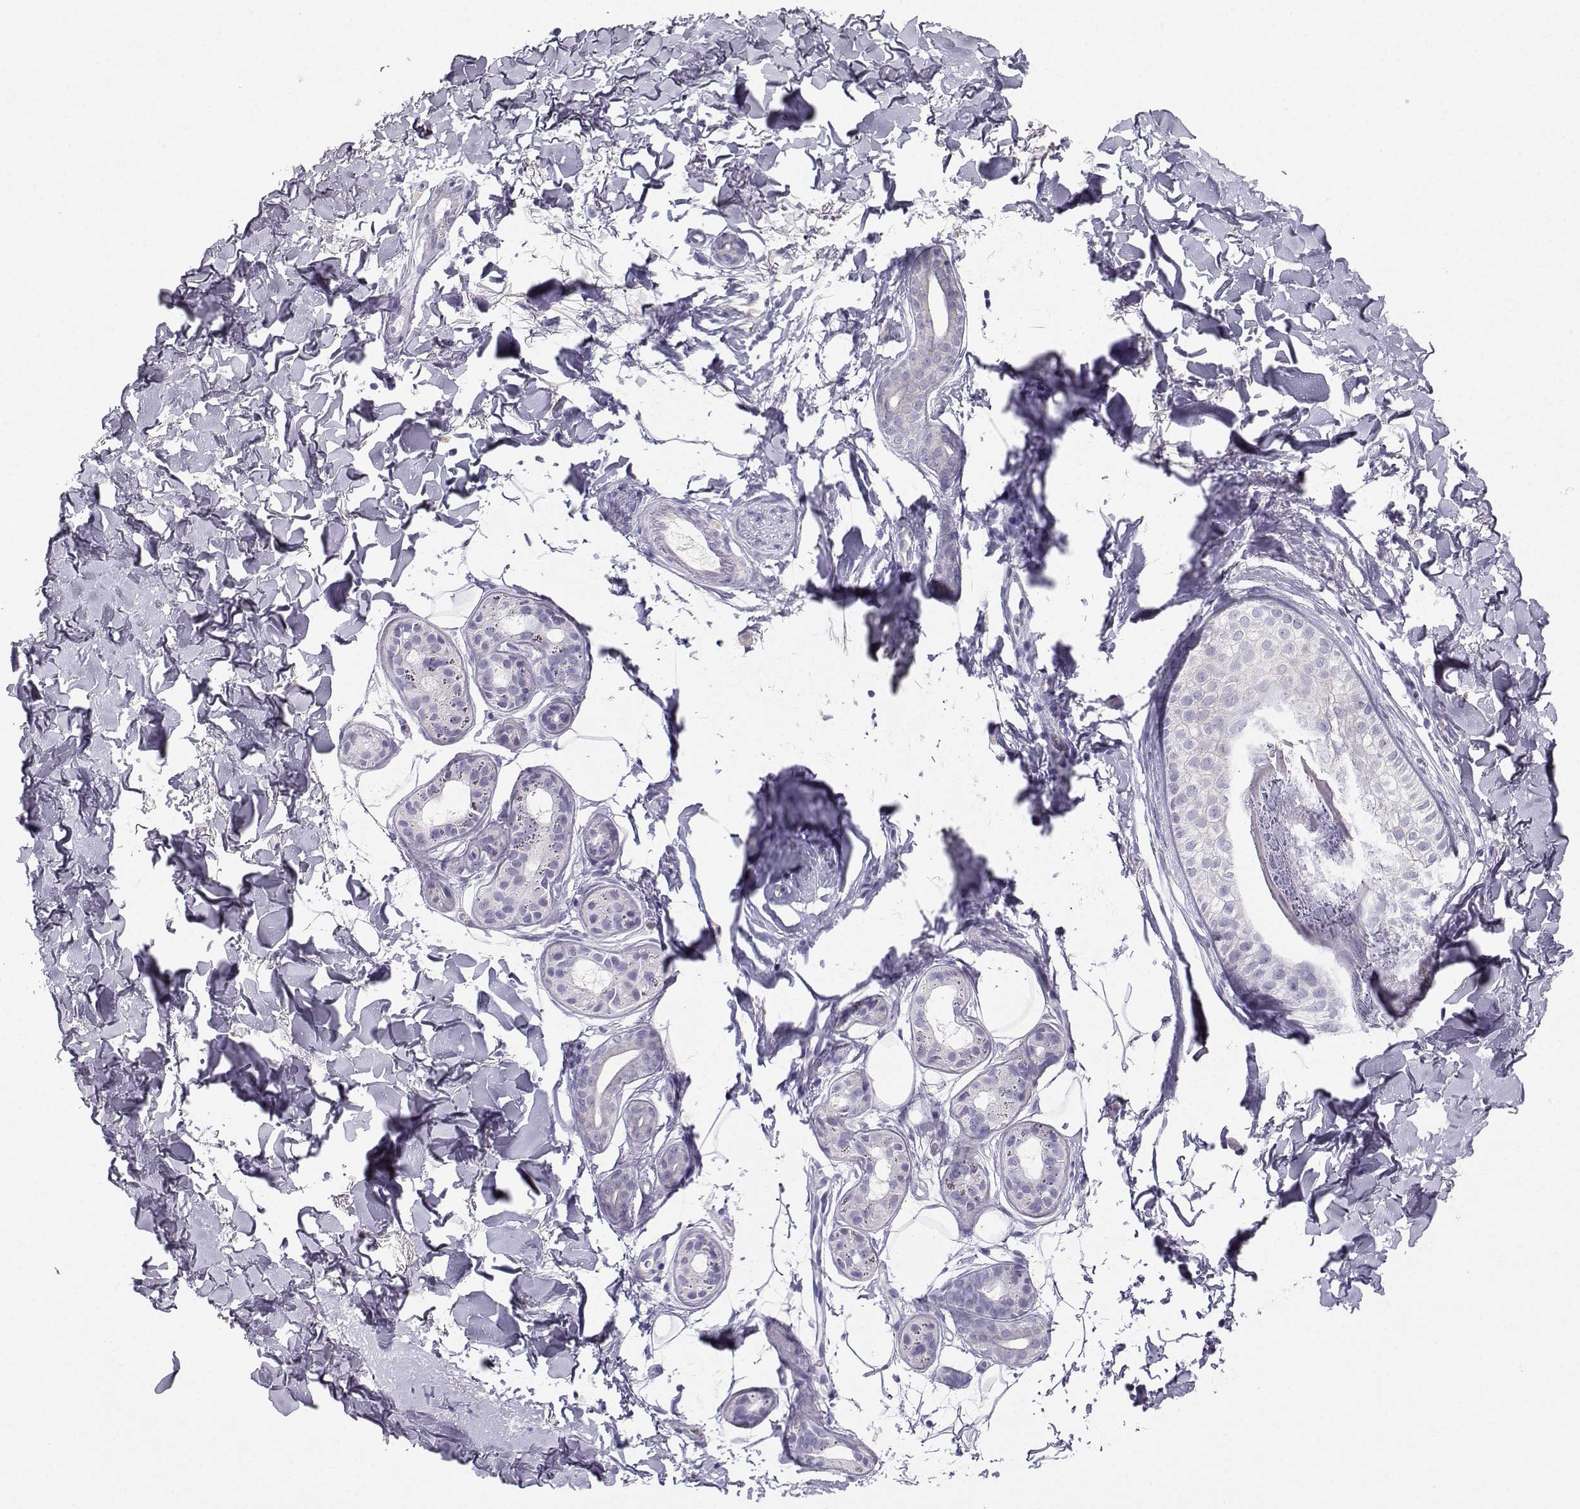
{"staining": {"intensity": "negative", "quantity": "none", "location": "none"}, "tissue": "skin cancer", "cell_type": "Tumor cells", "image_type": "cancer", "snomed": [{"axis": "morphology", "description": "Normal tissue, NOS"}, {"axis": "morphology", "description": "Basal cell carcinoma"}, {"axis": "topography", "description": "Skin"}], "caption": "This is a micrograph of immunohistochemistry (IHC) staining of basal cell carcinoma (skin), which shows no expression in tumor cells.", "gene": "IQCD", "patient": {"sex": "male", "age": 84}}